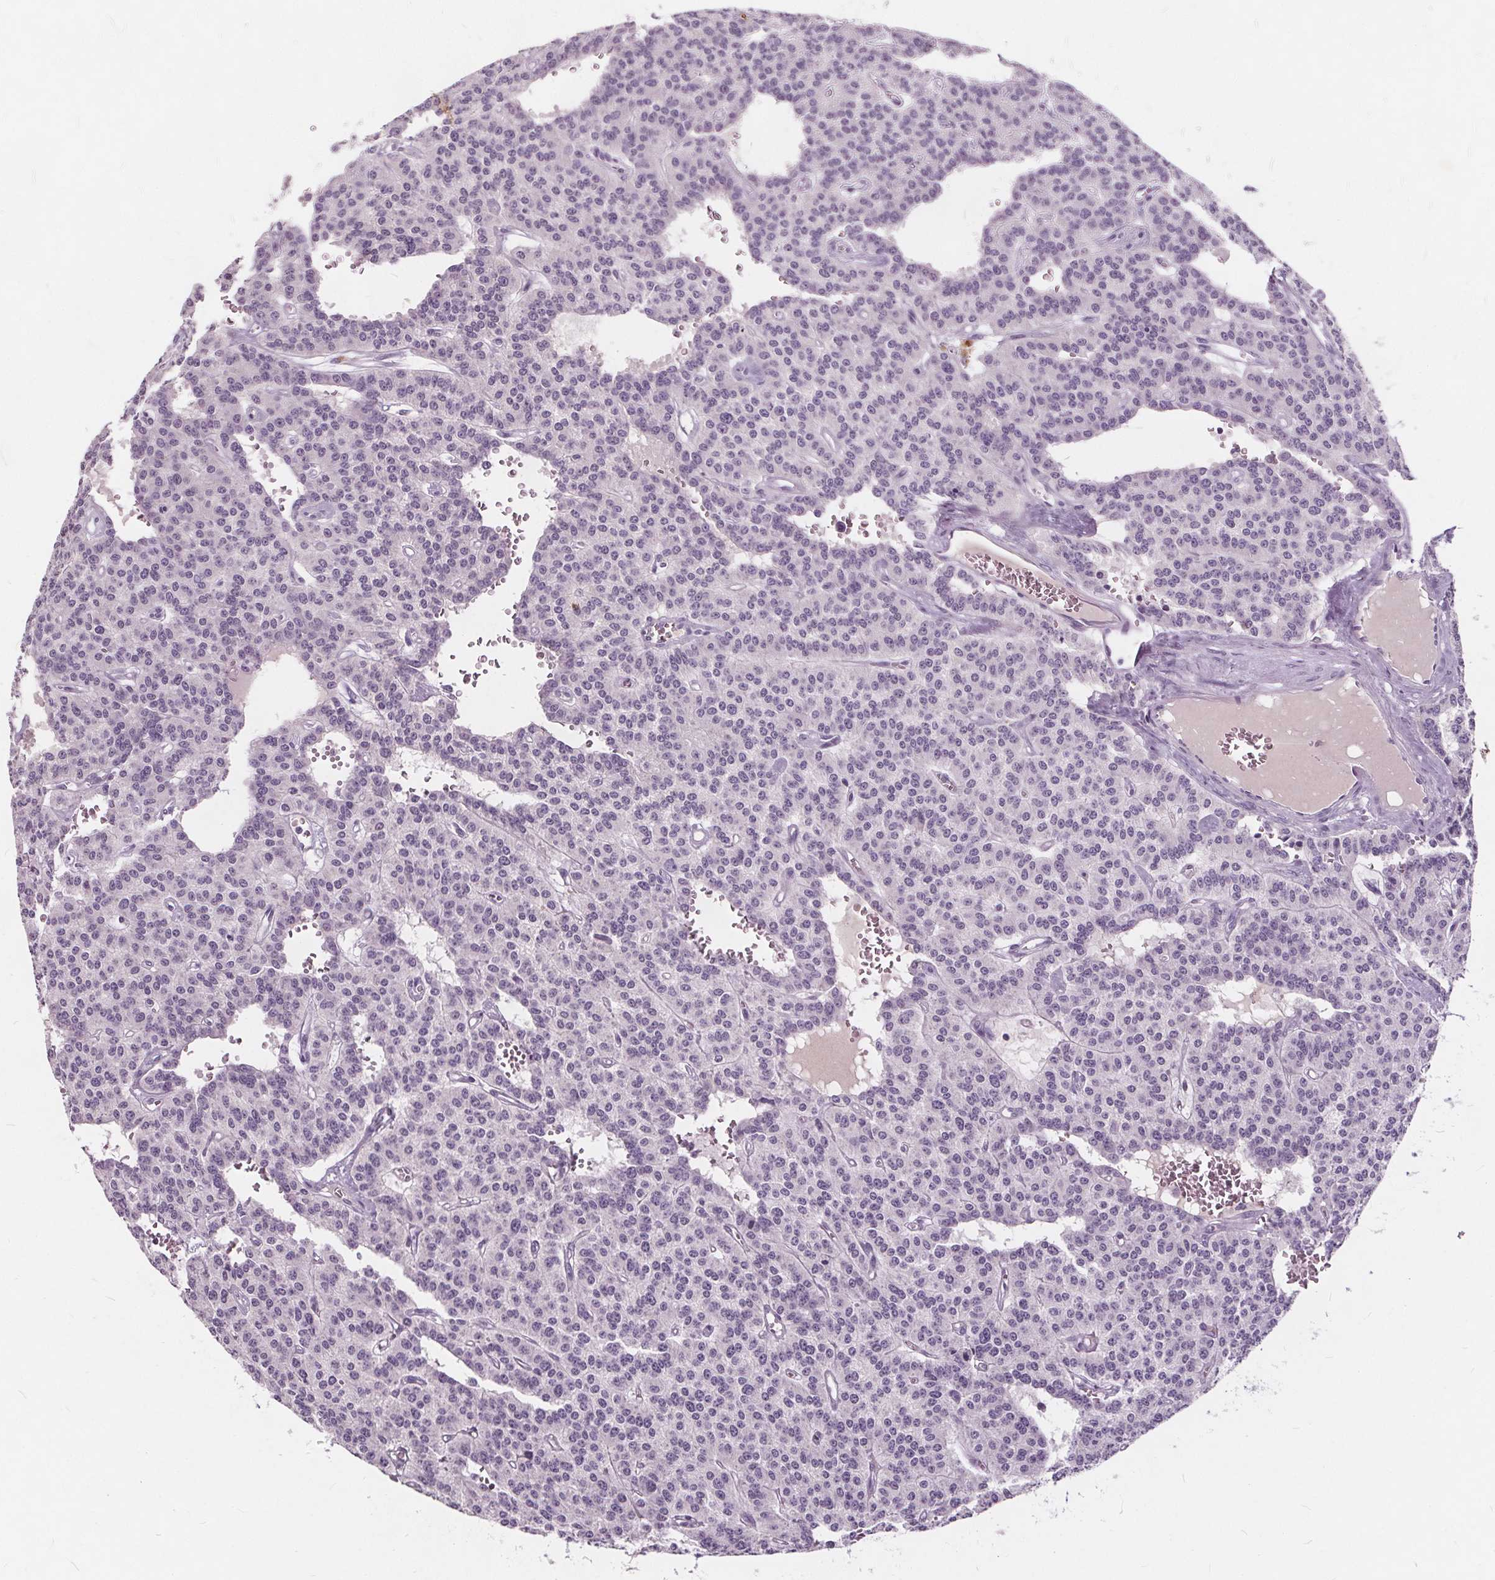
{"staining": {"intensity": "negative", "quantity": "none", "location": "none"}, "tissue": "carcinoid", "cell_type": "Tumor cells", "image_type": "cancer", "snomed": [{"axis": "morphology", "description": "Carcinoid, malignant, NOS"}, {"axis": "topography", "description": "Lung"}], "caption": "A high-resolution histopathology image shows IHC staining of carcinoid, which exhibits no significant expression in tumor cells. (DAB IHC, high magnification).", "gene": "PLA2G2E", "patient": {"sex": "female", "age": 71}}